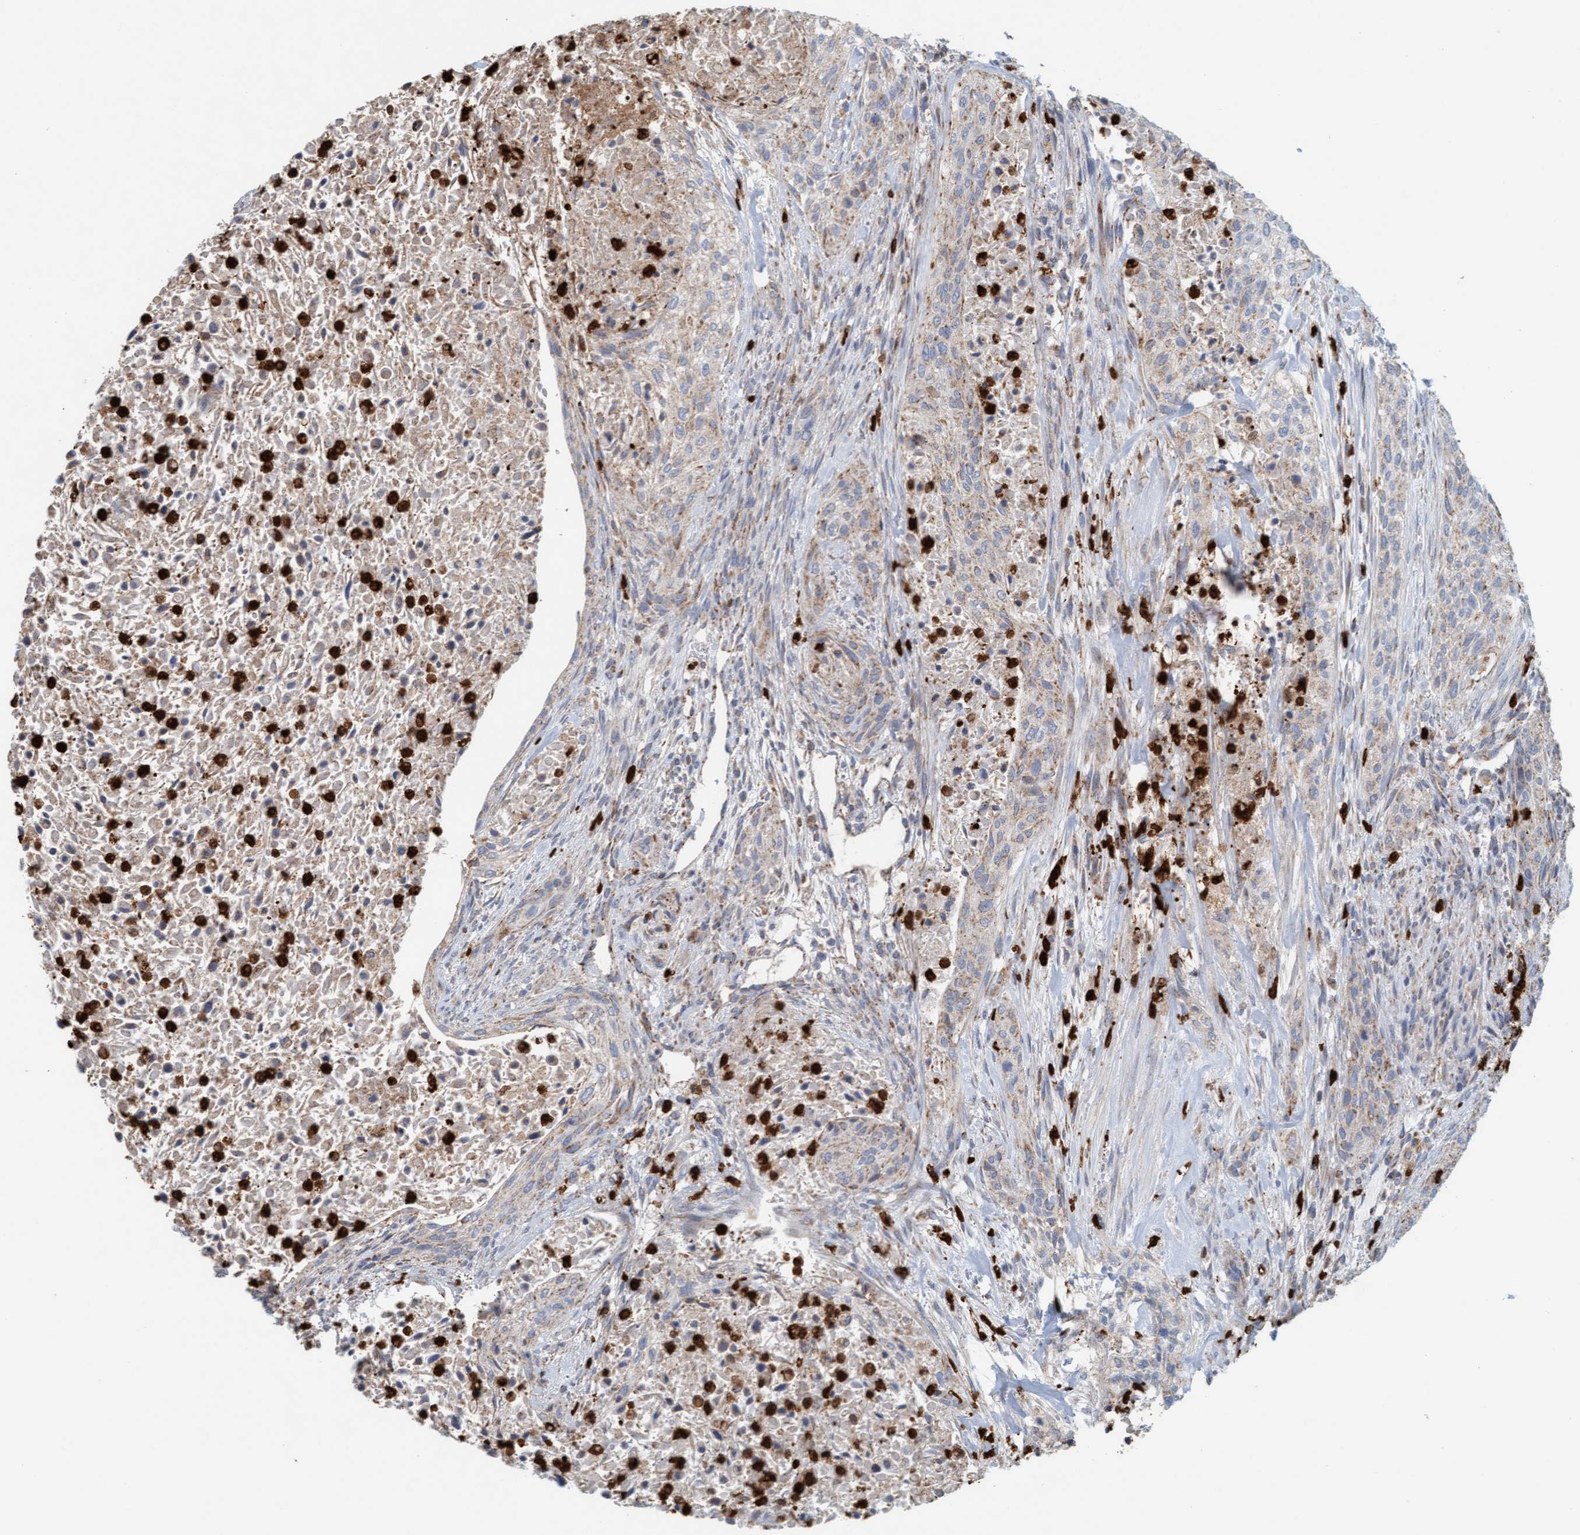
{"staining": {"intensity": "moderate", "quantity": ">75%", "location": "cytoplasmic/membranous"}, "tissue": "urothelial cancer", "cell_type": "Tumor cells", "image_type": "cancer", "snomed": [{"axis": "morphology", "description": "Urothelial carcinoma, Low grade"}, {"axis": "morphology", "description": "Urothelial carcinoma, High grade"}, {"axis": "topography", "description": "Urinary bladder"}], "caption": "Immunohistochemical staining of urothelial carcinoma (low-grade) reveals moderate cytoplasmic/membranous protein positivity in approximately >75% of tumor cells. (DAB (3,3'-diaminobenzidine) IHC, brown staining for protein, blue staining for nuclei).", "gene": "B9D1", "patient": {"sex": "male", "age": 35}}